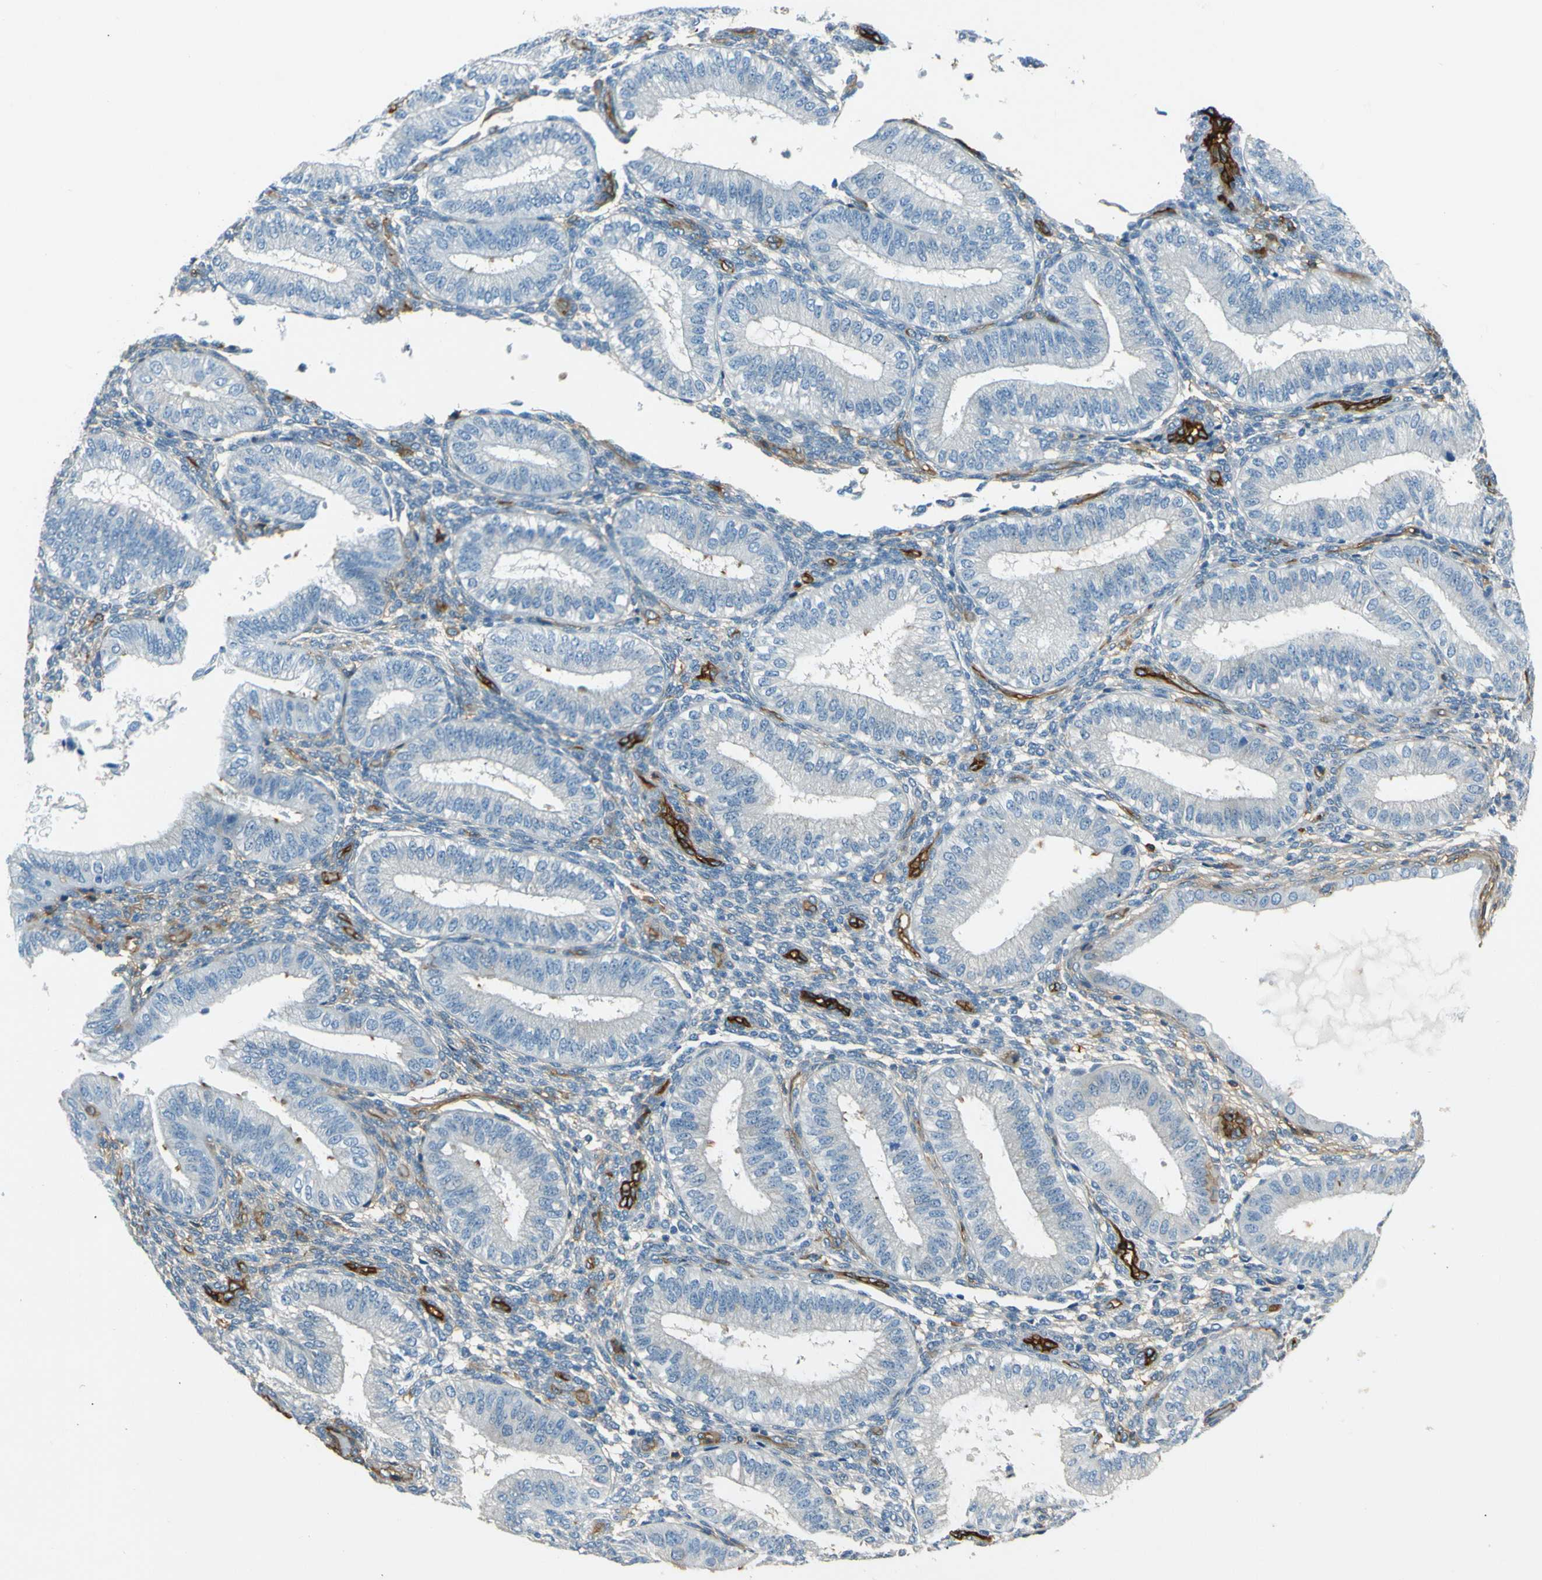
{"staining": {"intensity": "negative", "quantity": "none", "location": "none"}, "tissue": "endometrium", "cell_type": "Cells in endometrial stroma", "image_type": "normal", "snomed": [{"axis": "morphology", "description": "Normal tissue, NOS"}, {"axis": "topography", "description": "Endometrium"}], "caption": "DAB immunohistochemical staining of normal endometrium exhibits no significant expression in cells in endometrial stroma.", "gene": "ENTPD1", "patient": {"sex": "female", "age": 39}}